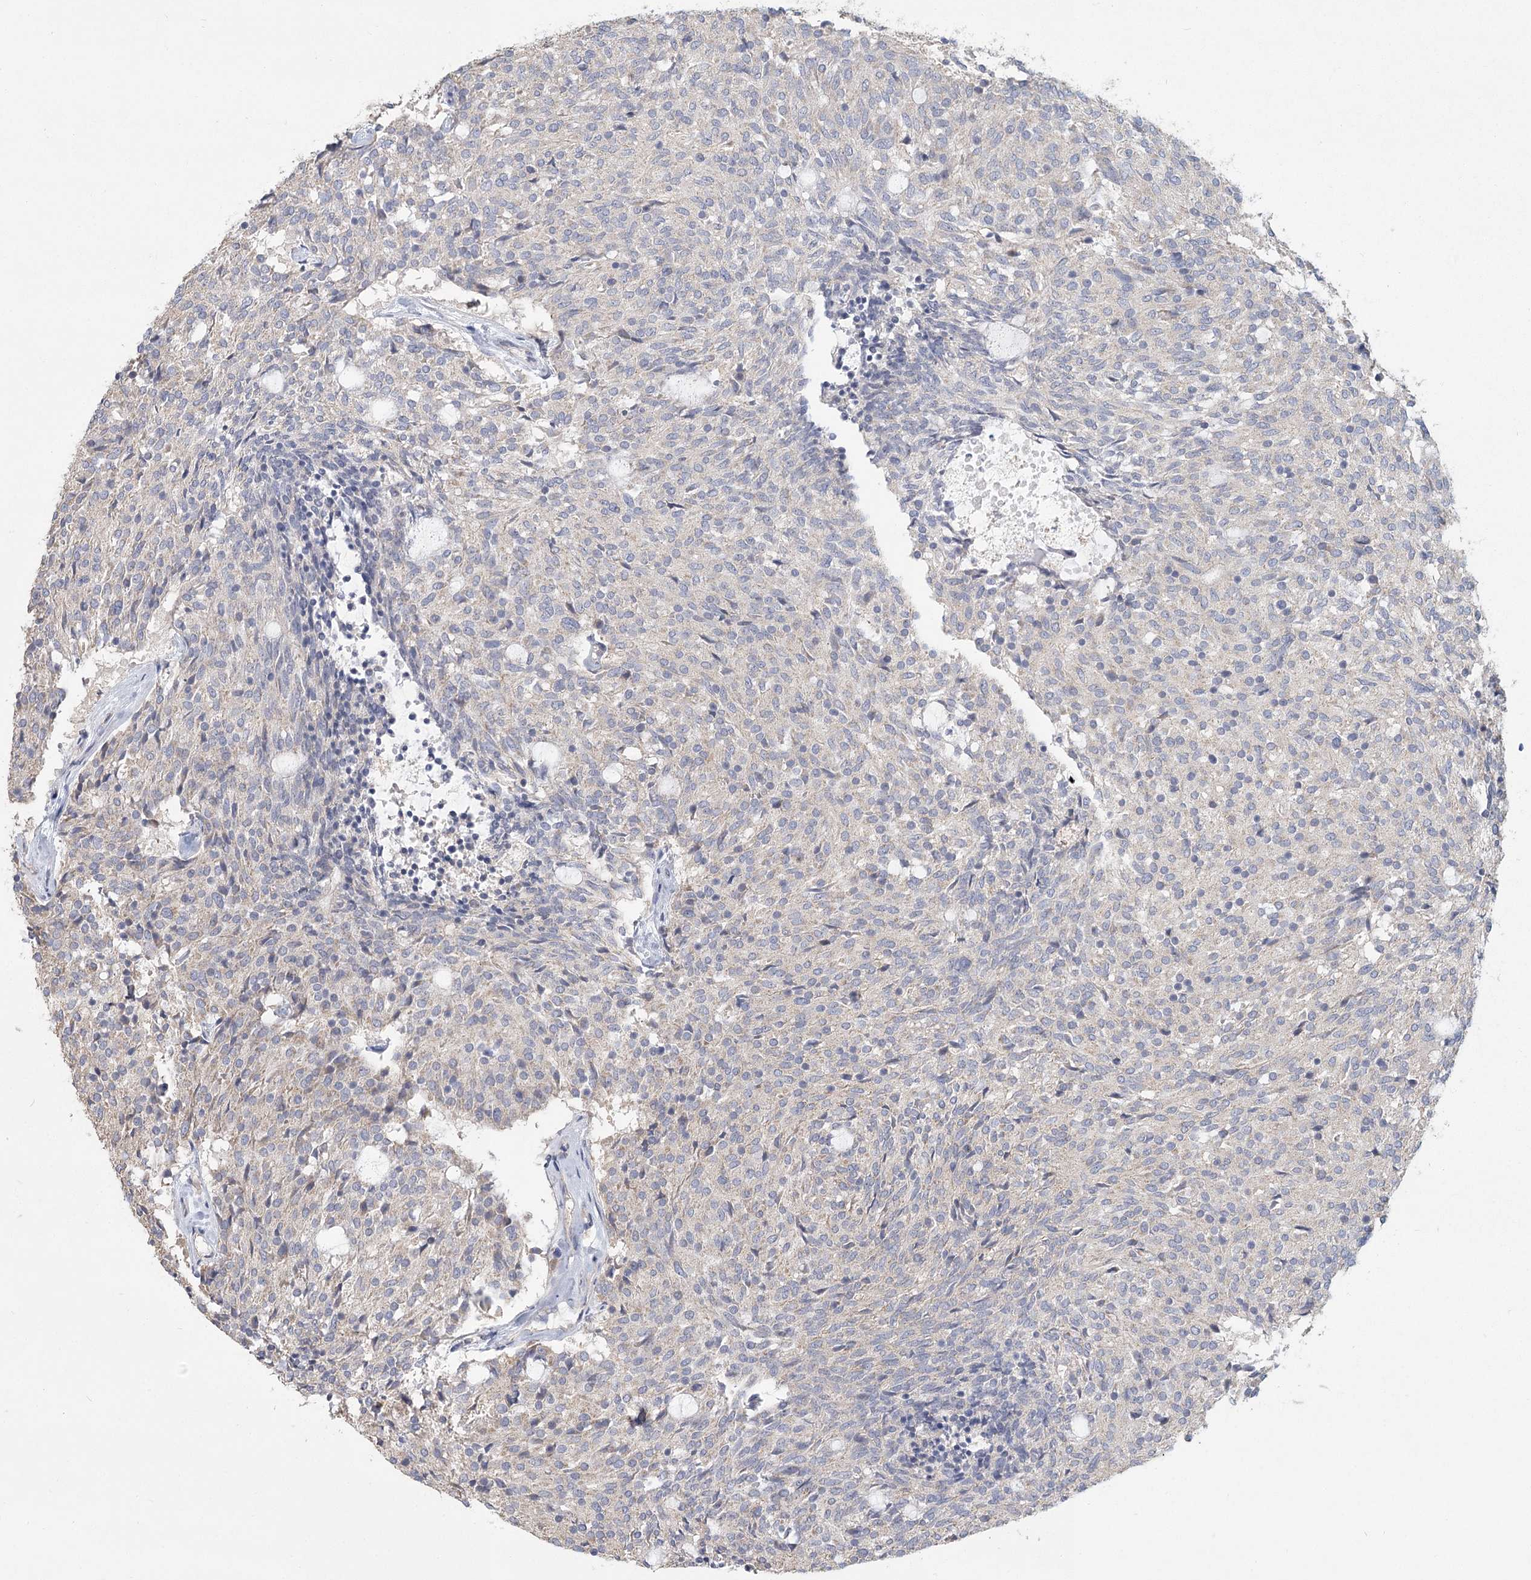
{"staining": {"intensity": "negative", "quantity": "none", "location": "none"}, "tissue": "carcinoid", "cell_type": "Tumor cells", "image_type": "cancer", "snomed": [{"axis": "morphology", "description": "Carcinoid, malignant, NOS"}, {"axis": "topography", "description": "Pancreas"}], "caption": "This is an immunohistochemistry photomicrograph of carcinoid. There is no expression in tumor cells.", "gene": "CNTLN", "patient": {"sex": "female", "age": 54}}